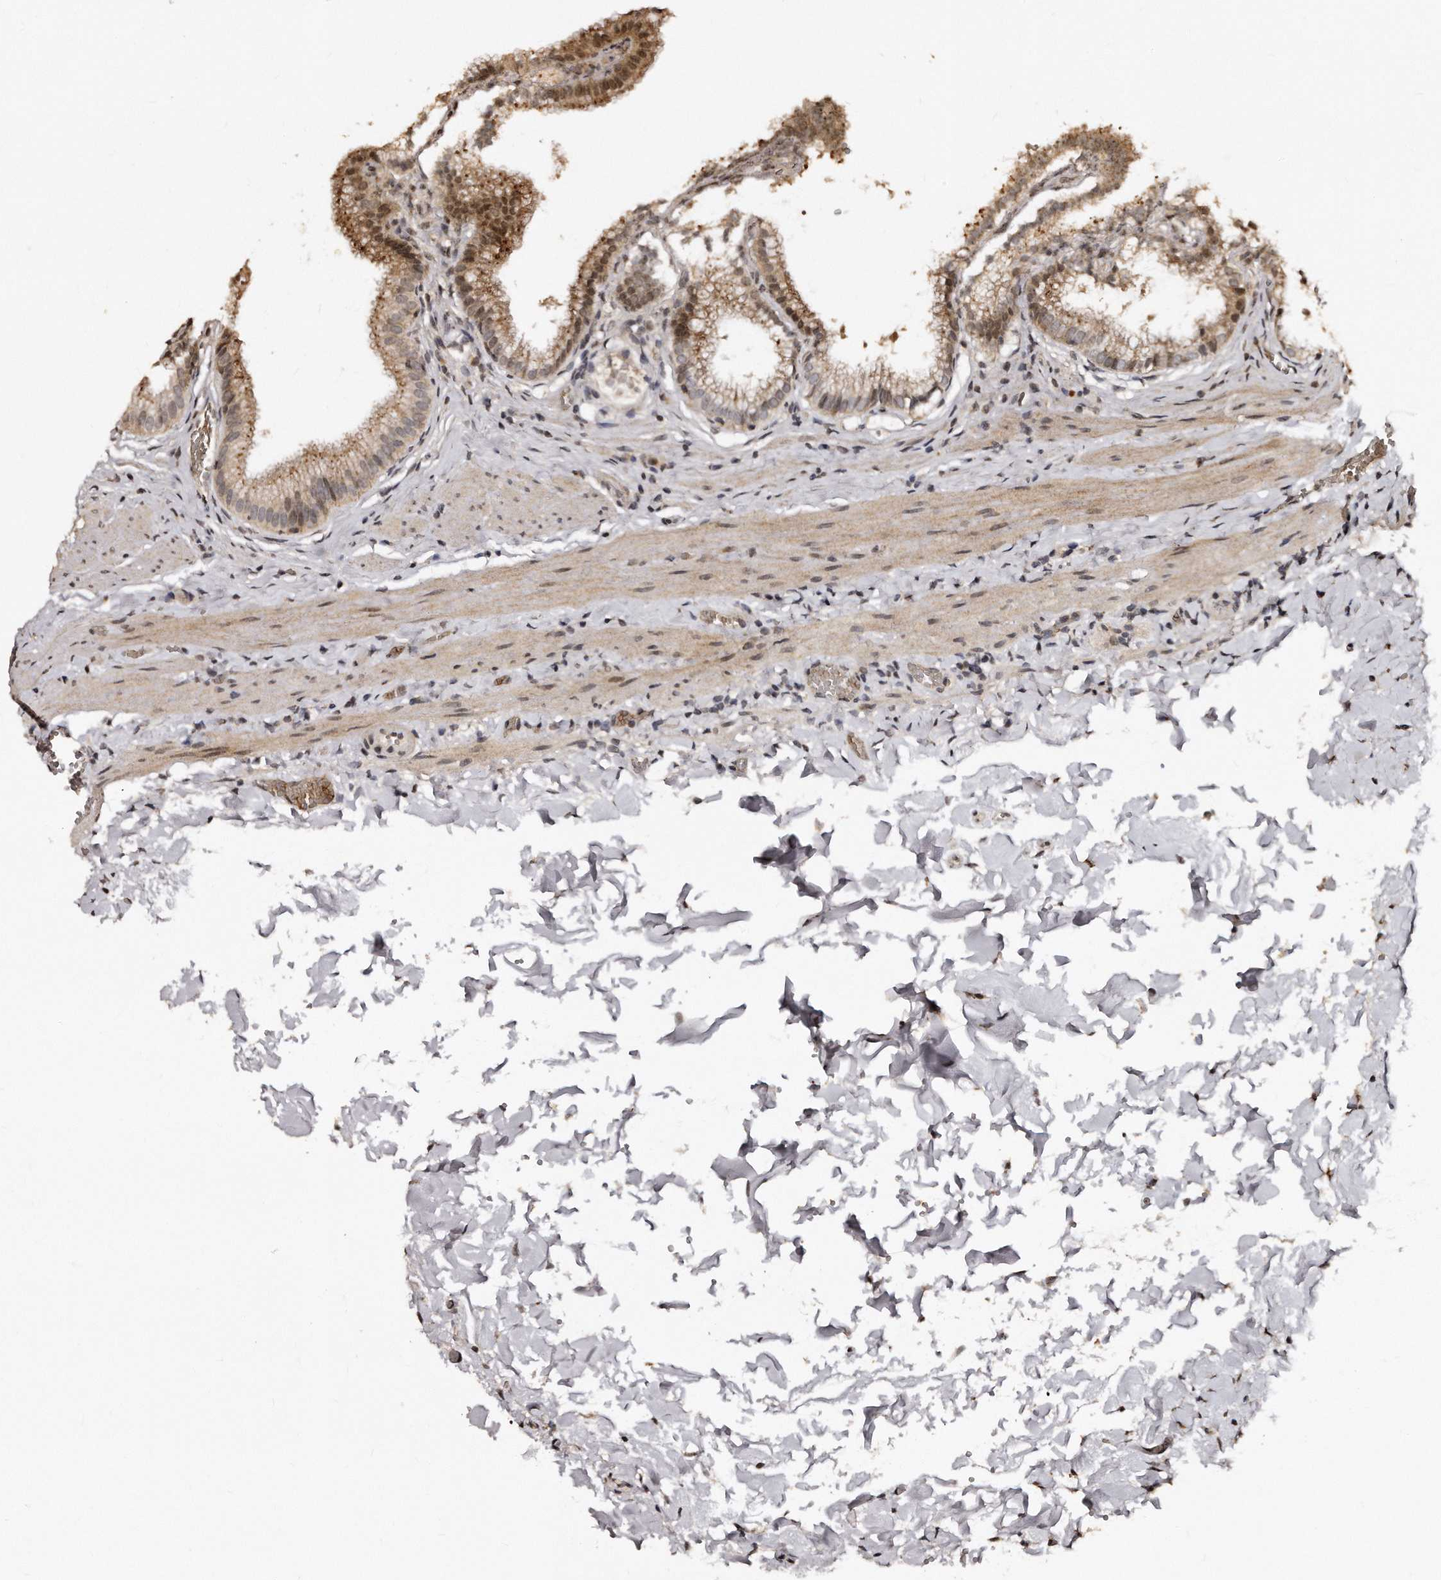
{"staining": {"intensity": "moderate", "quantity": ">75%", "location": "cytoplasmic/membranous"}, "tissue": "gallbladder", "cell_type": "Glandular cells", "image_type": "normal", "snomed": [{"axis": "morphology", "description": "Normal tissue, NOS"}, {"axis": "topography", "description": "Gallbladder"}], "caption": "Human gallbladder stained with a brown dye displays moderate cytoplasmic/membranous positive positivity in approximately >75% of glandular cells.", "gene": "TSHR", "patient": {"sex": "male", "age": 38}}